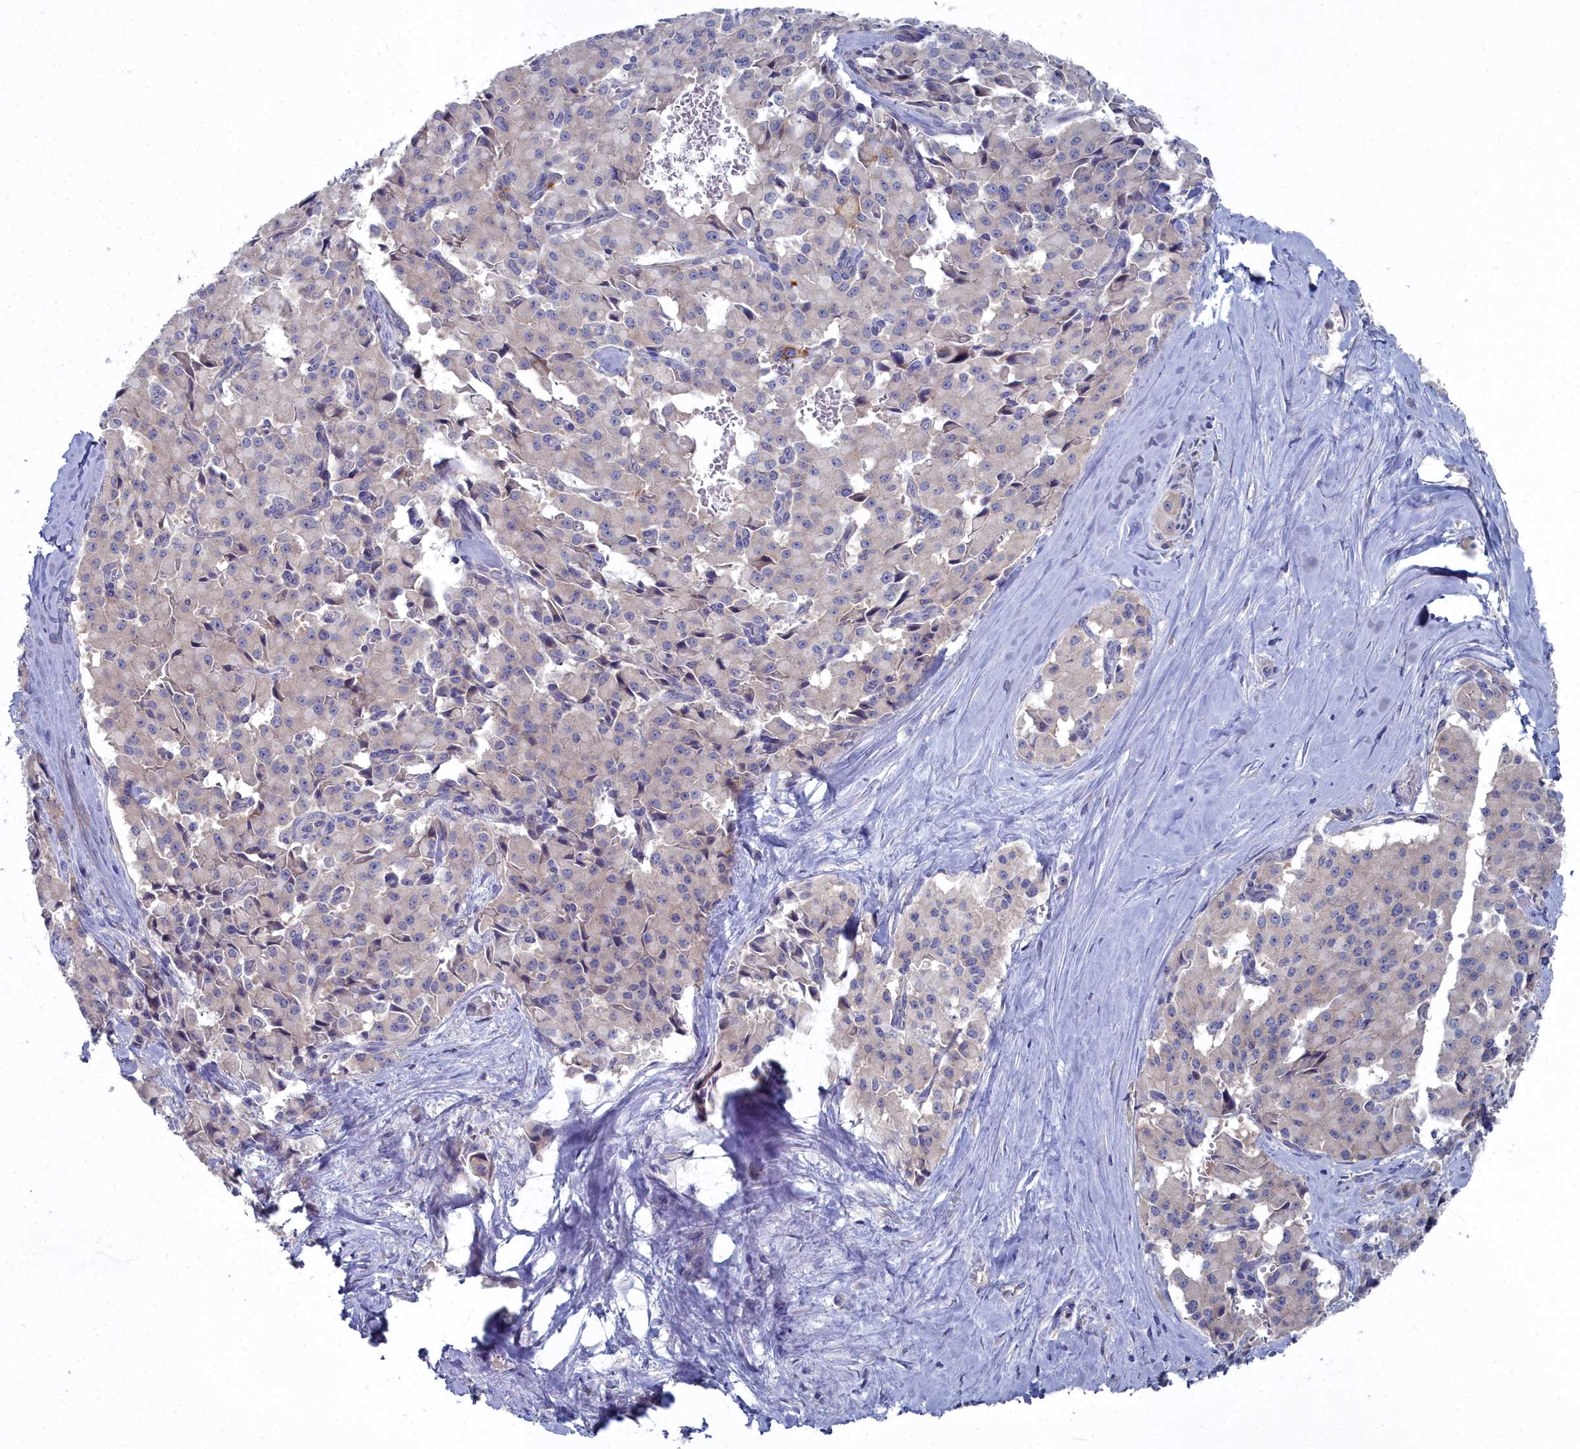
{"staining": {"intensity": "negative", "quantity": "none", "location": "none"}, "tissue": "pancreatic cancer", "cell_type": "Tumor cells", "image_type": "cancer", "snomed": [{"axis": "morphology", "description": "Adenocarcinoma, NOS"}, {"axis": "topography", "description": "Pancreas"}], "caption": "Immunohistochemistry (IHC) image of adenocarcinoma (pancreatic) stained for a protein (brown), which shows no expression in tumor cells.", "gene": "CCDC149", "patient": {"sex": "male", "age": 65}}